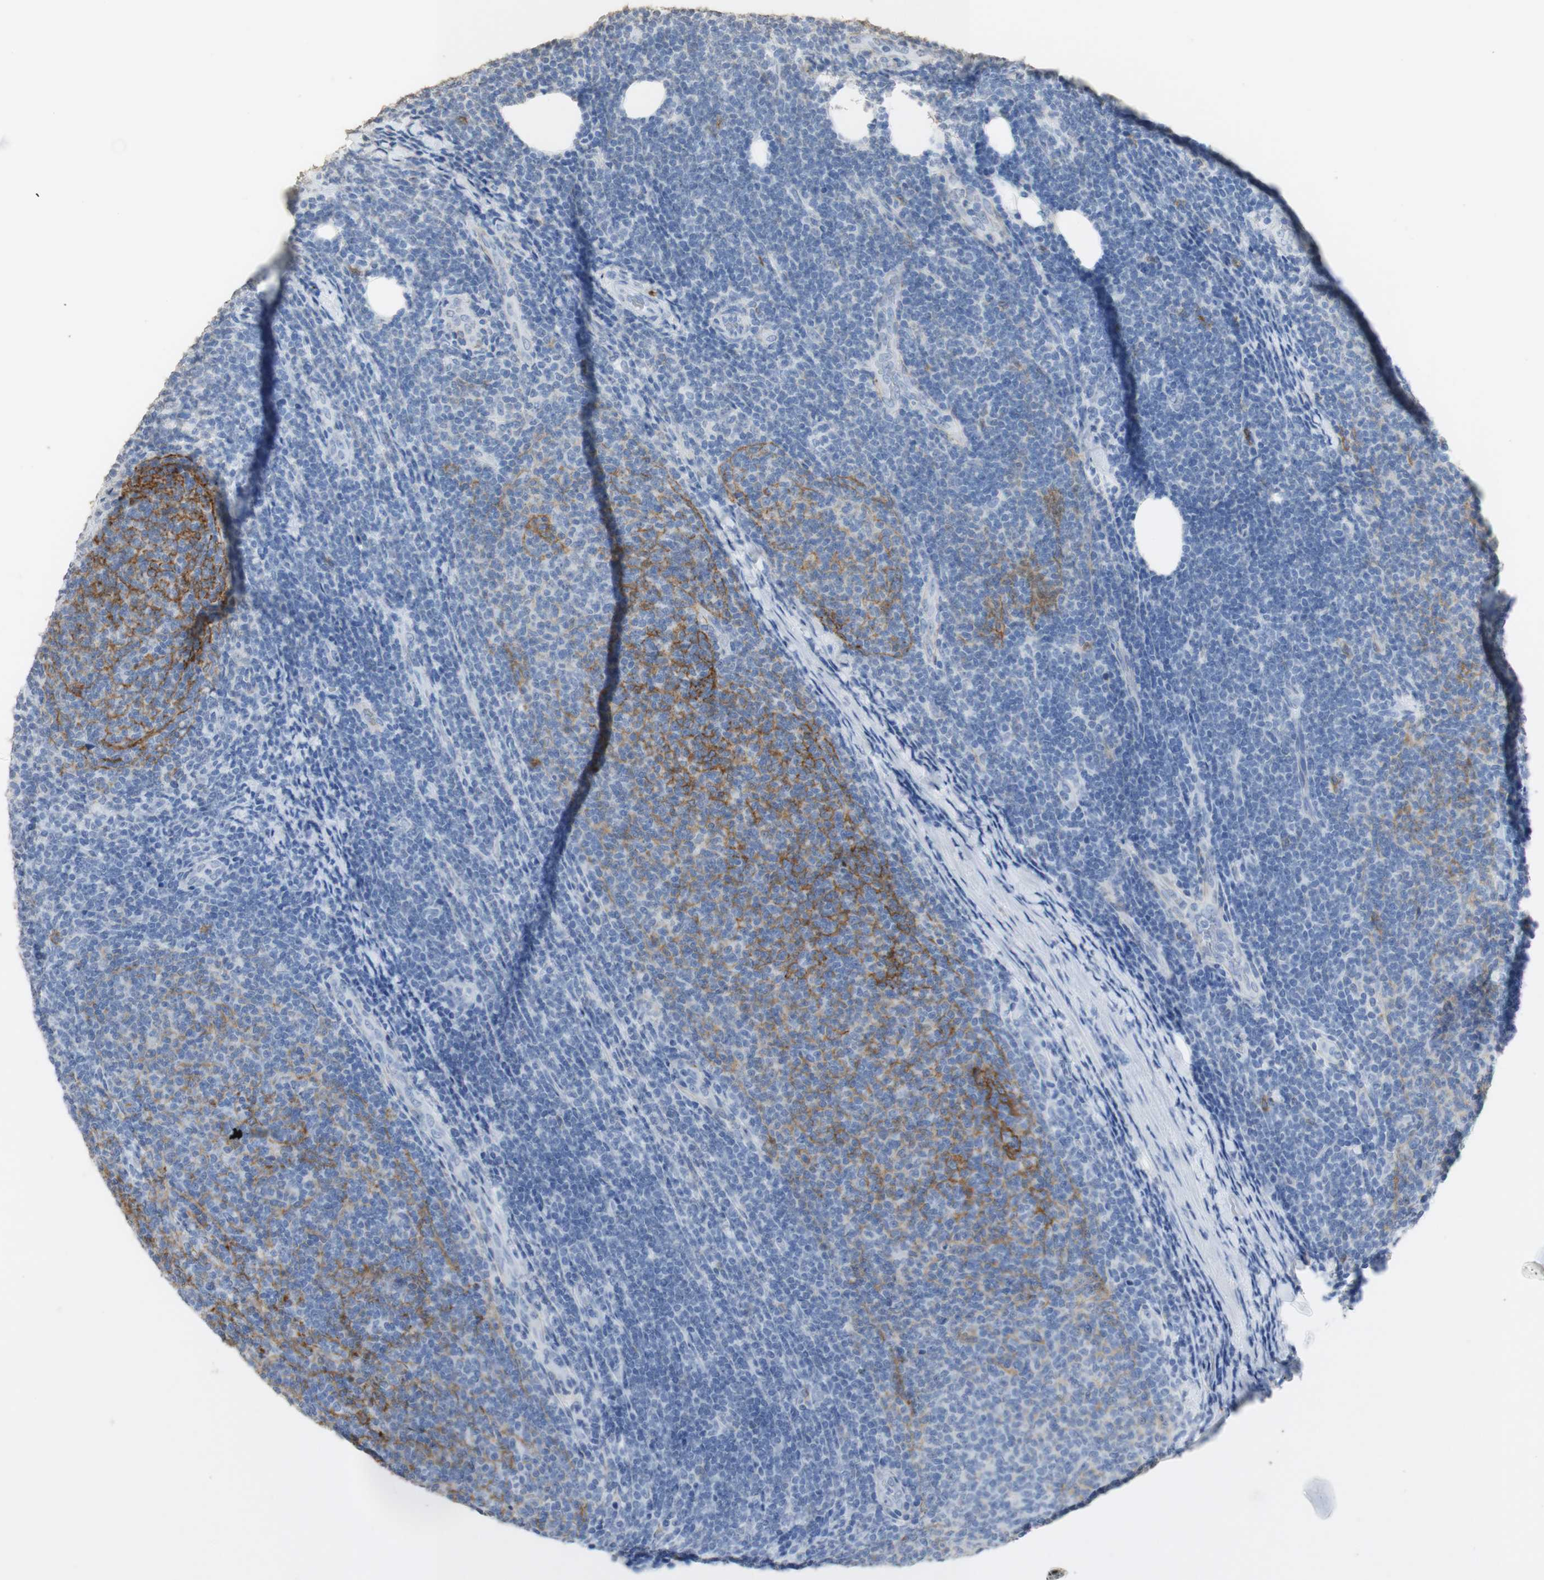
{"staining": {"intensity": "moderate", "quantity": "<25%", "location": "cytoplasmic/membranous"}, "tissue": "lymphoma", "cell_type": "Tumor cells", "image_type": "cancer", "snomed": [{"axis": "morphology", "description": "Malignant lymphoma, non-Hodgkin's type, Low grade"}, {"axis": "topography", "description": "Lymph node"}], "caption": "IHC (DAB) staining of human malignant lymphoma, non-Hodgkin's type (low-grade) shows moderate cytoplasmic/membranous protein positivity in about <25% of tumor cells.", "gene": "L1CAM", "patient": {"sex": "male", "age": 66}}